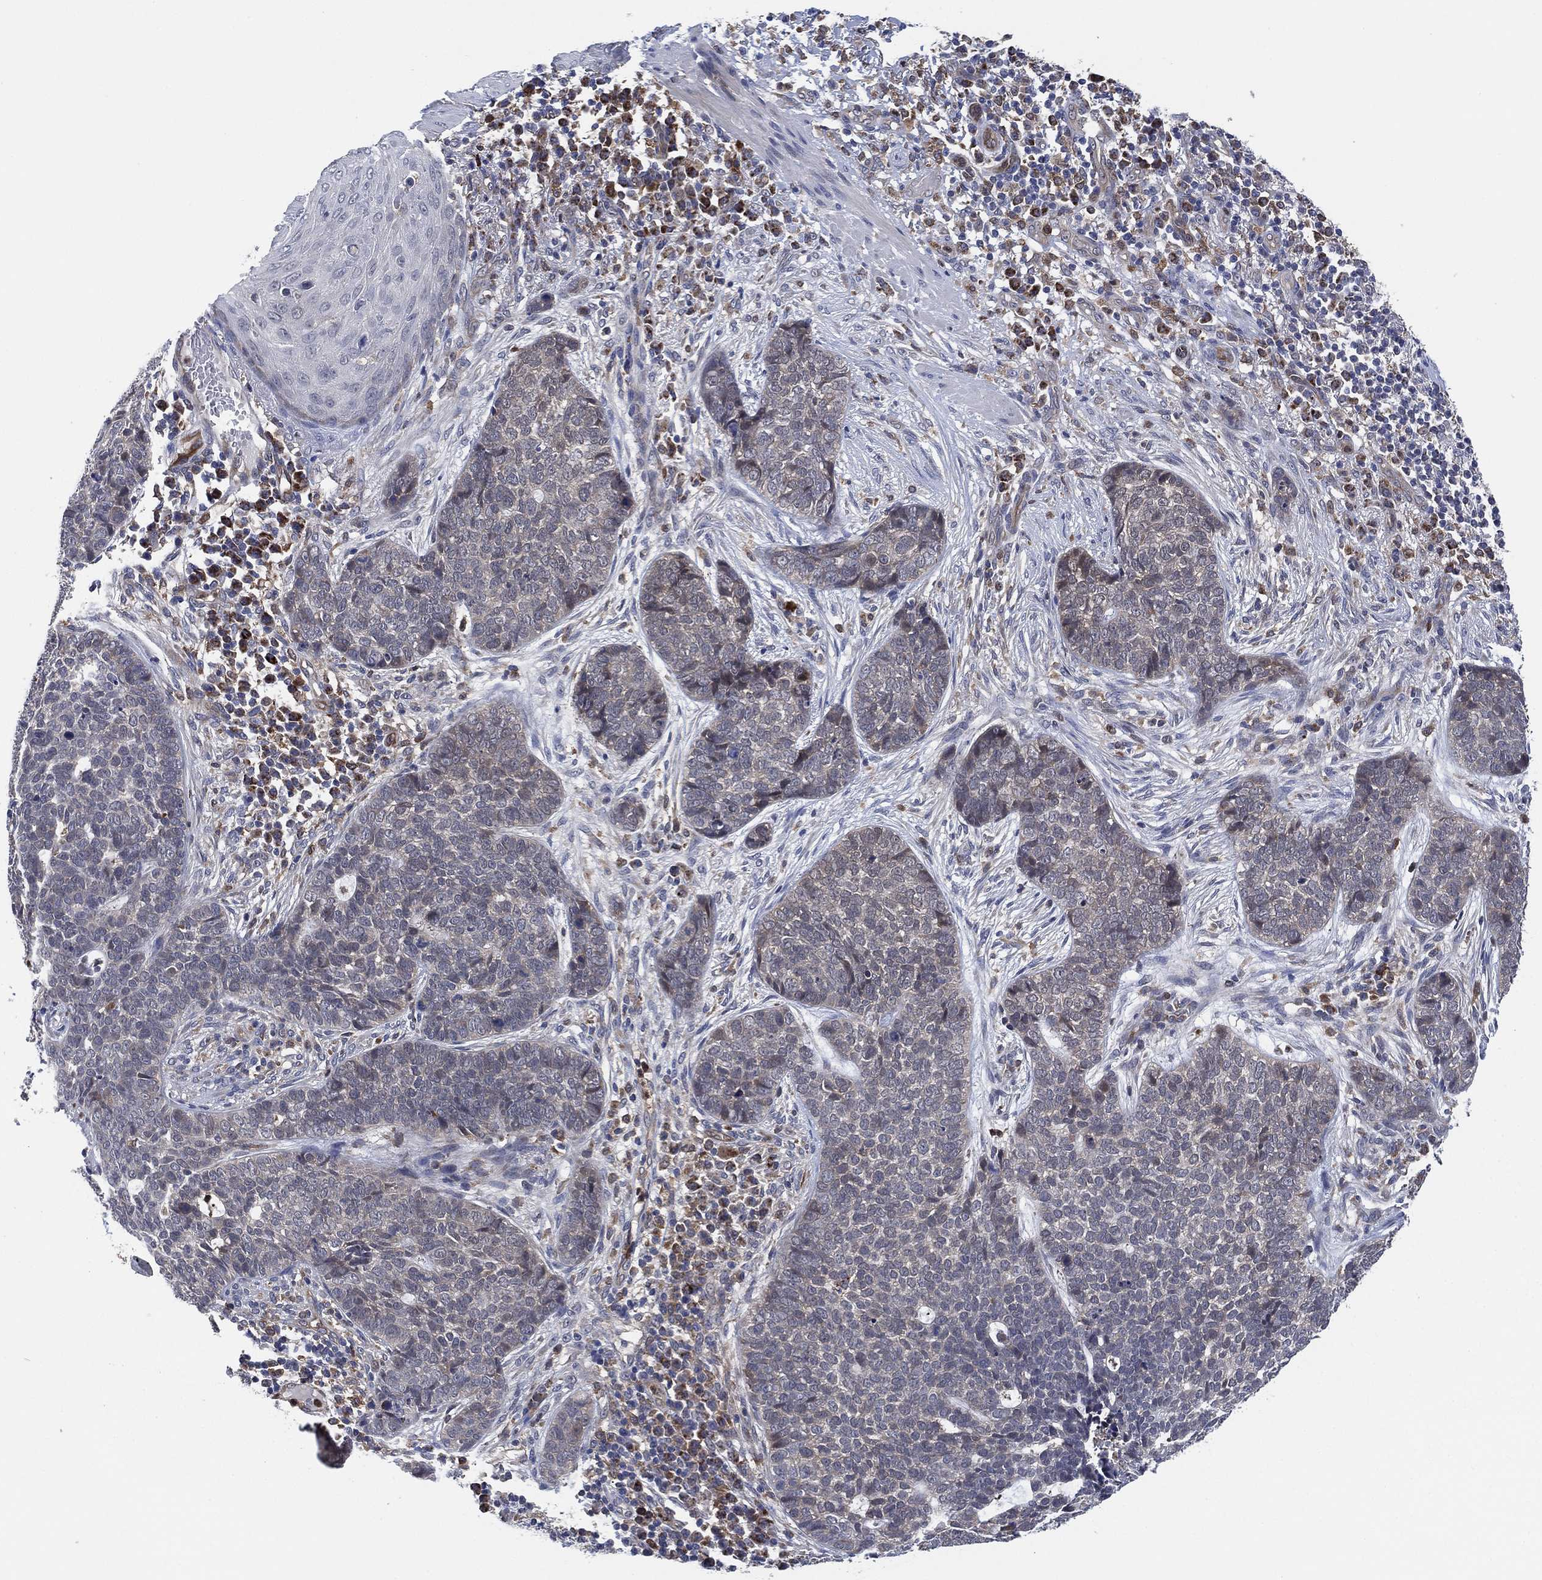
{"staining": {"intensity": "negative", "quantity": "none", "location": "none"}, "tissue": "skin cancer", "cell_type": "Tumor cells", "image_type": "cancer", "snomed": [{"axis": "morphology", "description": "Basal cell carcinoma"}, {"axis": "topography", "description": "Skin"}], "caption": "Photomicrograph shows no protein positivity in tumor cells of skin cancer tissue. (Stains: DAB immunohistochemistry (IHC) with hematoxylin counter stain, Microscopy: brightfield microscopy at high magnification).", "gene": "FES", "patient": {"sex": "female", "age": 69}}